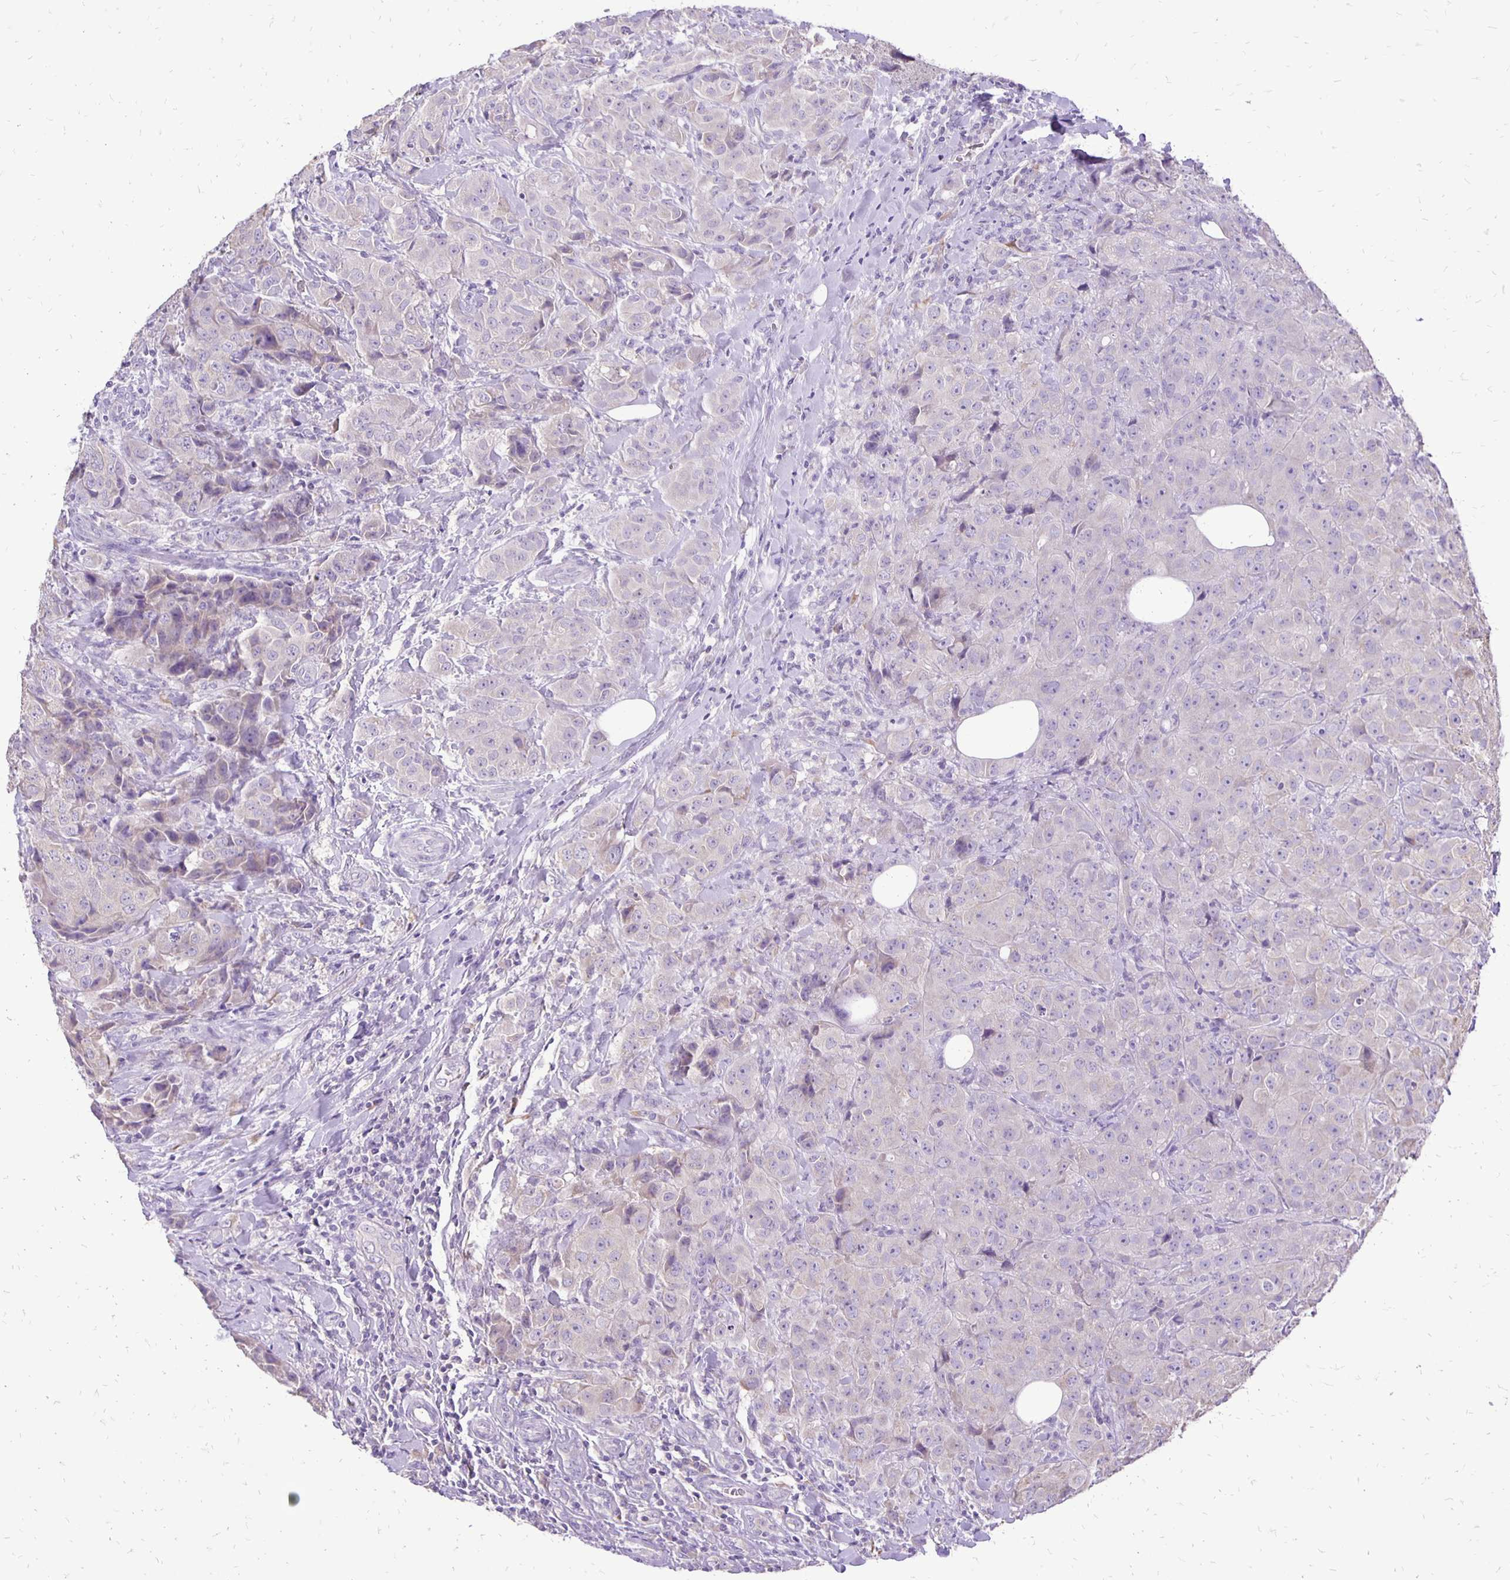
{"staining": {"intensity": "negative", "quantity": "none", "location": "none"}, "tissue": "breast cancer", "cell_type": "Tumor cells", "image_type": "cancer", "snomed": [{"axis": "morphology", "description": "Normal tissue, NOS"}, {"axis": "morphology", "description": "Duct carcinoma"}, {"axis": "topography", "description": "Breast"}], "caption": "A high-resolution histopathology image shows immunohistochemistry (IHC) staining of invasive ductal carcinoma (breast), which demonstrates no significant expression in tumor cells.", "gene": "ANKRD45", "patient": {"sex": "female", "age": 43}}